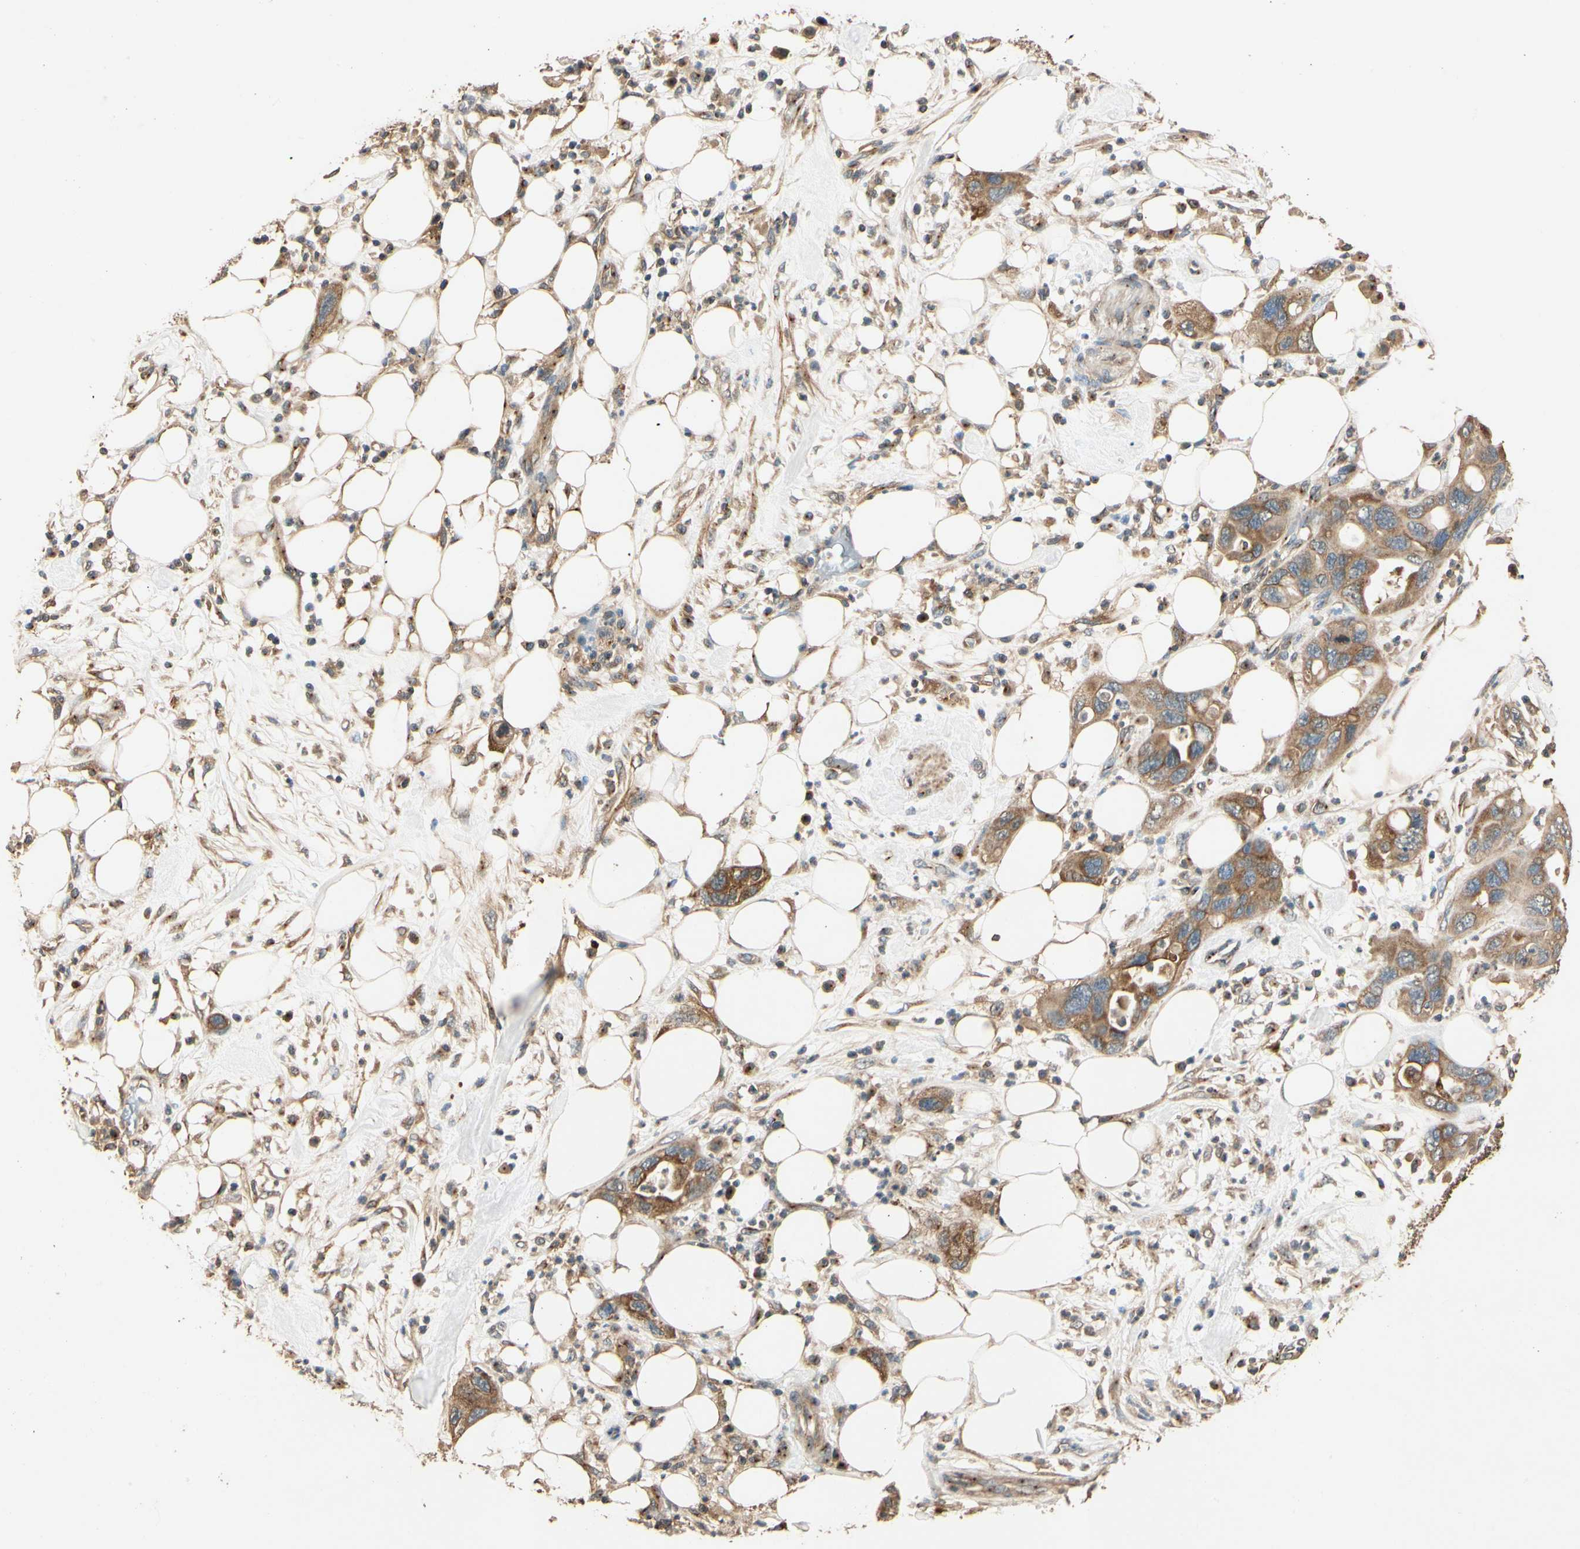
{"staining": {"intensity": "moderate", "quantity": ">75%", "location": "cytoplasmic/membranous"}, "tissue": "pancreatic cancer", "cell_type": "Tumor cells", "image_type": "cancer", "snomed": [{"axis": "morphology", "description": "Adenocarcinoma, NOS"}, {"axis": "topography", "description": "Pancreas"}], "caption": "The photomicrograph reveals immunohistochemical staining of adenocarcinoma (pancreatic). There is moderate cytoplasmic/membranous positivity is appreciated in about >75% of tumor cells.", "gene": "AKAP9", "patient": {"sex": "female", "age": 71}}